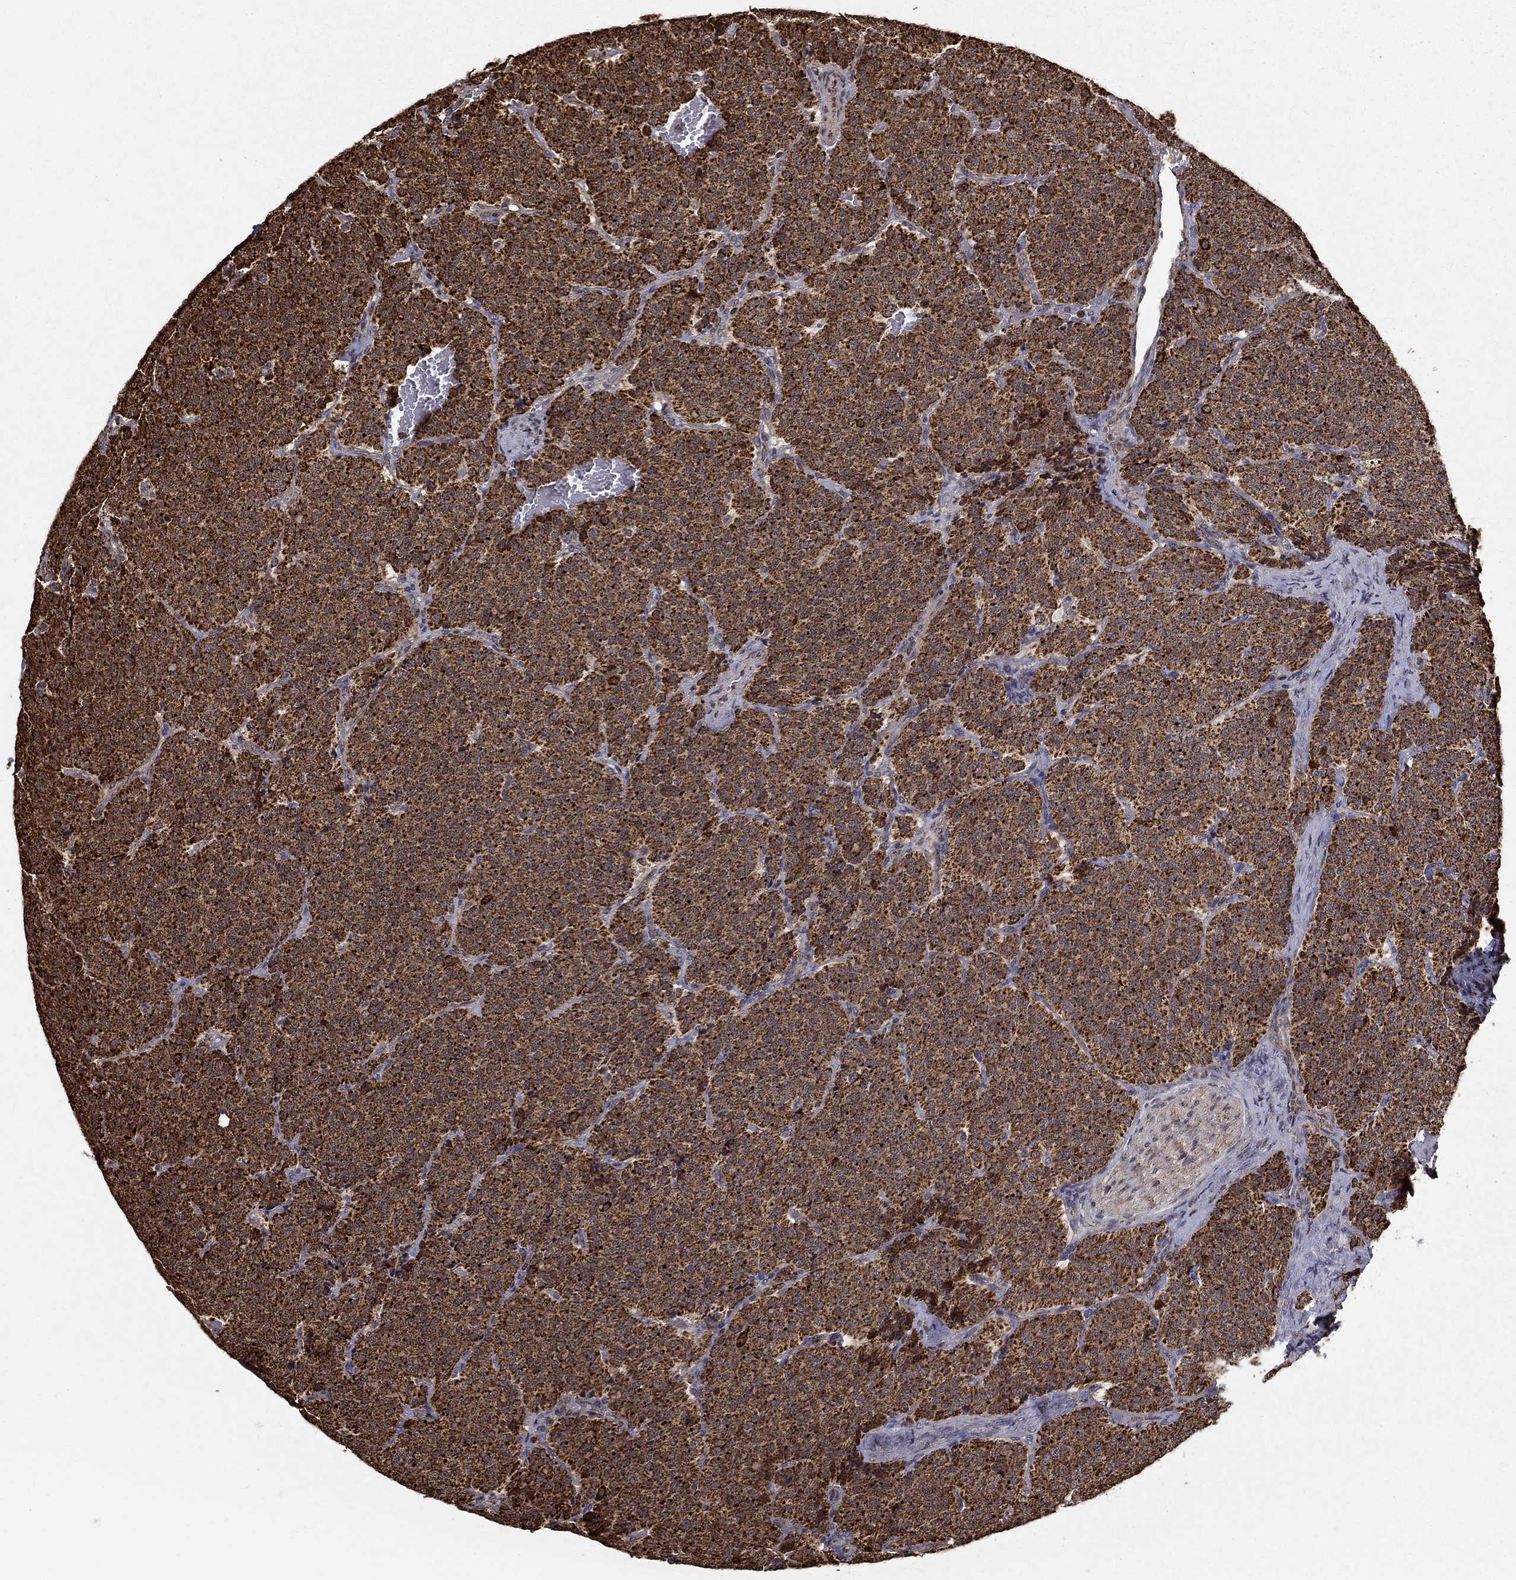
{"staining": {"intensity": "strong", "quantity": ">75%", "location": "cytoplasmic/membranous"}, "tissue": "carcinoid", "cell_type": "Tumor cells", "image_type": "cancer", "snomed": [{"axis": "morphology", "description": "Carcinoid, malignant, NOS"}, {"axis": "topography", "description": "Small intestine"}], "caption": "There is high levels of strong cytoplasmic/membranous positivity in tumor cells of carcinoid, as demonstrated by immunohistochemical staining (brown color).", "gene": "ACOT13", "patient": {"sex": "female", "age": 58}}